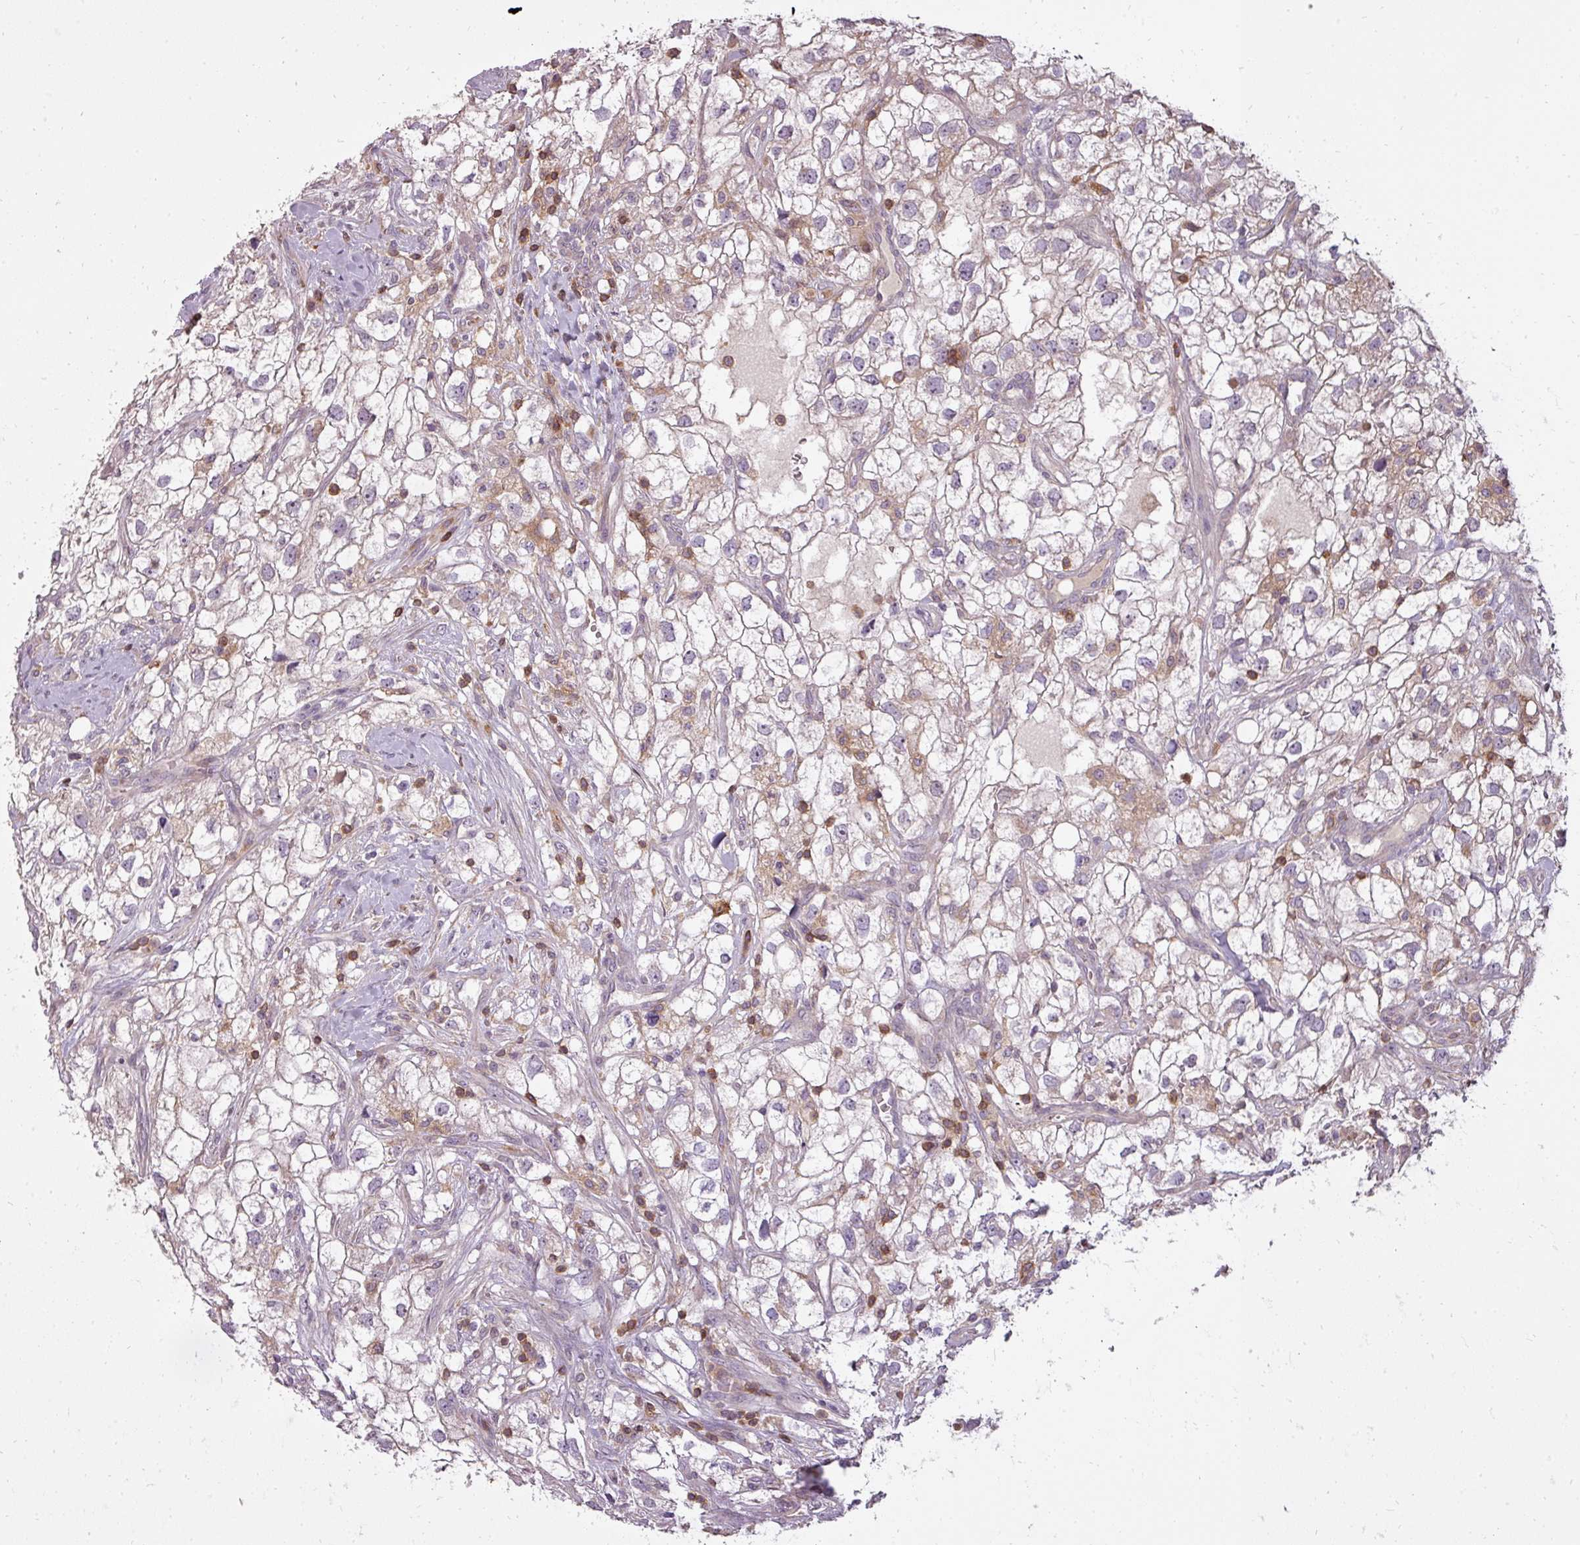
{"staining": {"intensity": "weak", "quantity": "<25%", "location": "cytoplasmic/membranous"}, "tissue": "renal cancer", "cell_type": "Tumor cells", "image_type": "cancer", "snomed": [{"axis": "morphology", "description": "Adenocarcinoma, NOS"}, {"axis": "topography", "description": "Kidney"}], "caption": "Immunohistochemistry (IHC) image of neoplastic tissue: human renal adenocarcinoma stained with DAB displays no significant protein expression in tumor cells. (DAB (3,3'-diaminobenzidine) IHC, high magnification).", "gene": "STK4", "patient": {"sex": "male", "age": 59}}